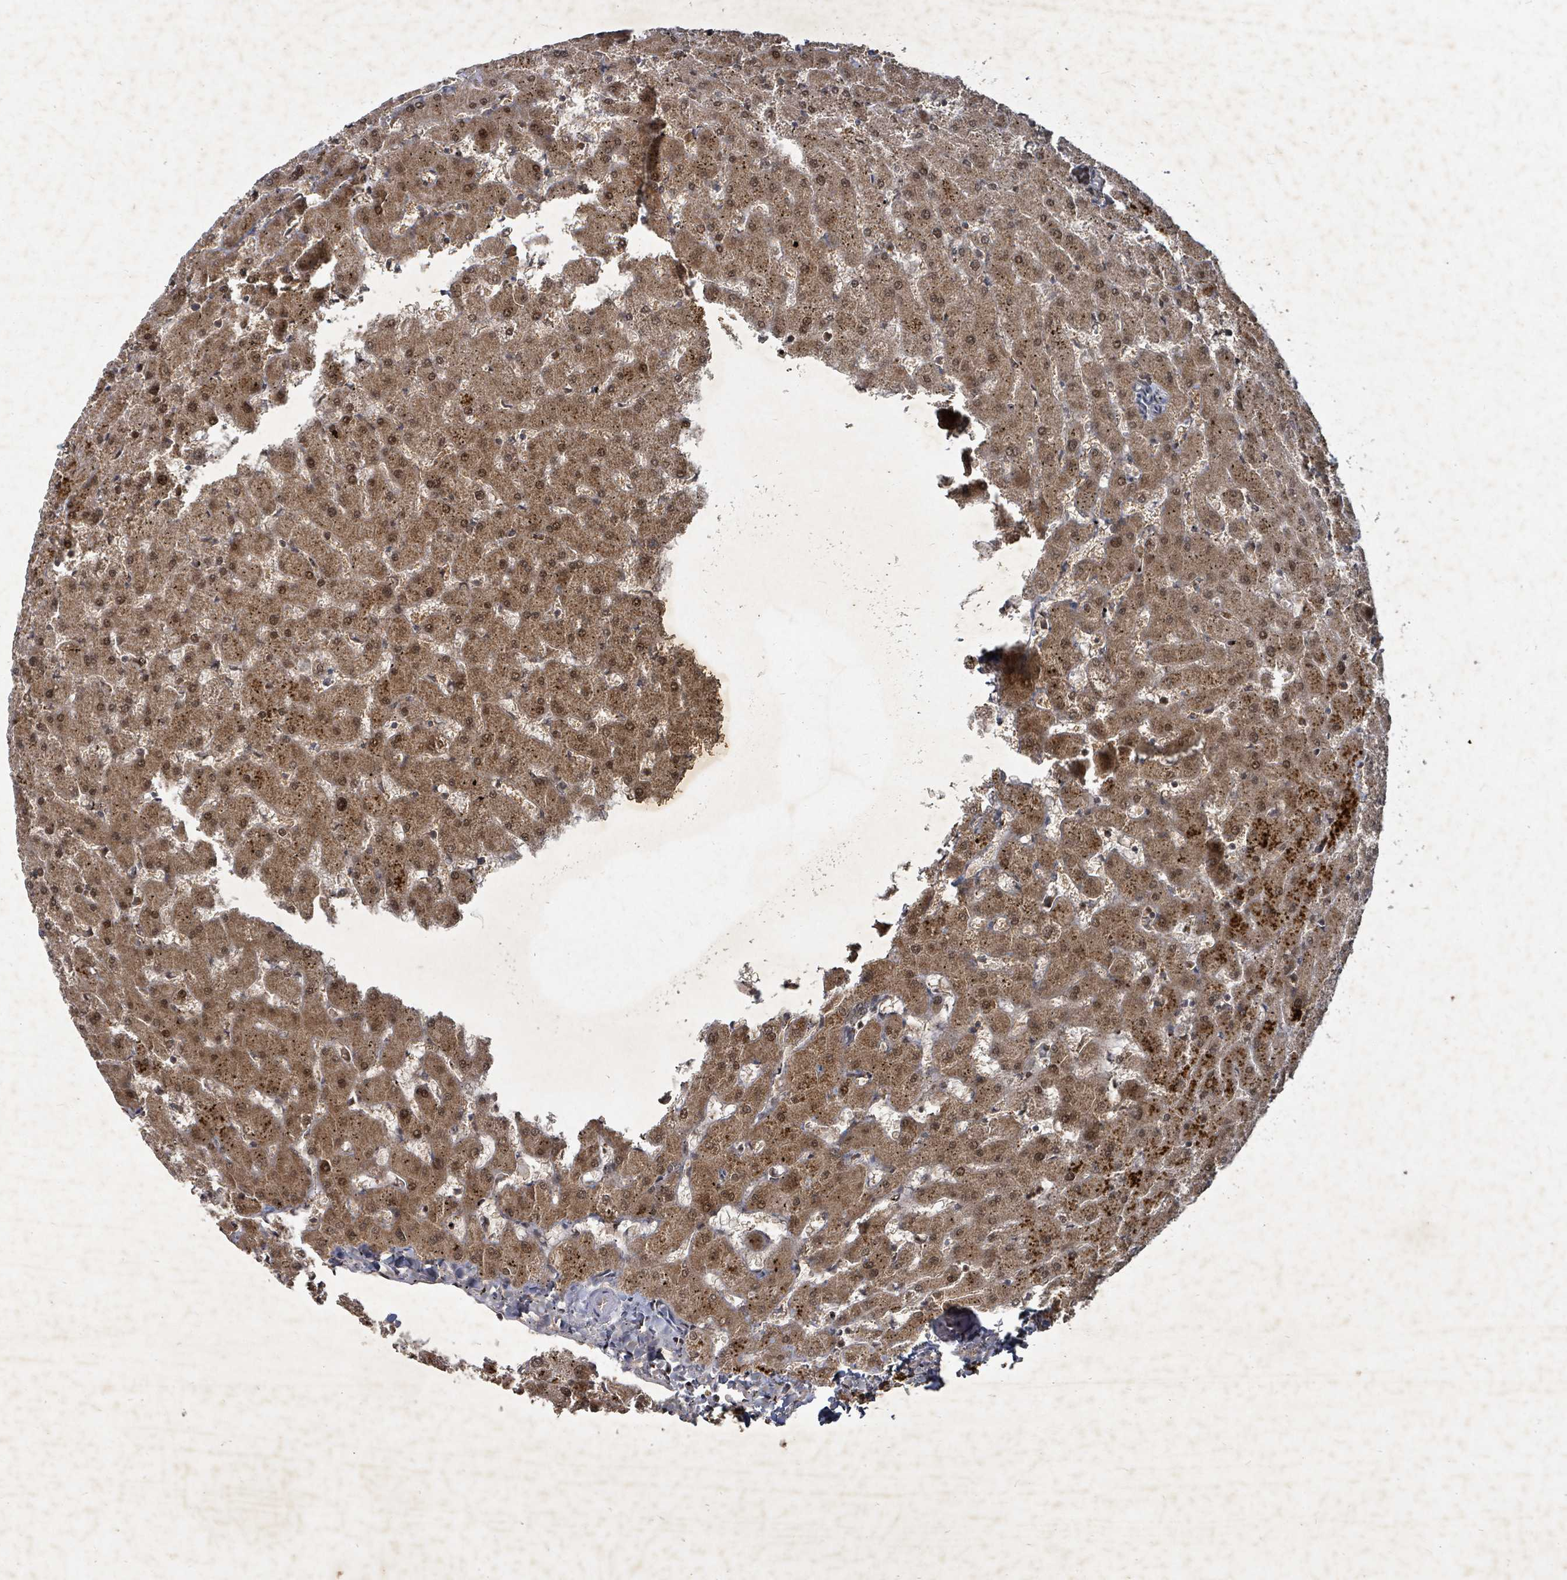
{"staining": {"intensity": "weak", "quantity": "25%-75%", "location": "nuclear"}, "tissue": "liver", "cell_type": "Cholangiocytes", "image_type": "normal", "snomed": [{"axis": "morphology", "description": "Normal tissue, NOS"}, {"axis": "topography", "description": "Liver"}], "caption": "A high-resolution histopathology image shows immunohistochemistry (IHC) staining of benign liver, which reveals weak nuclear positivity in about 25%-75% of cholangiocytes.", "gene": "KDM4E", "patient": {"sex": "female", "age": 63}}